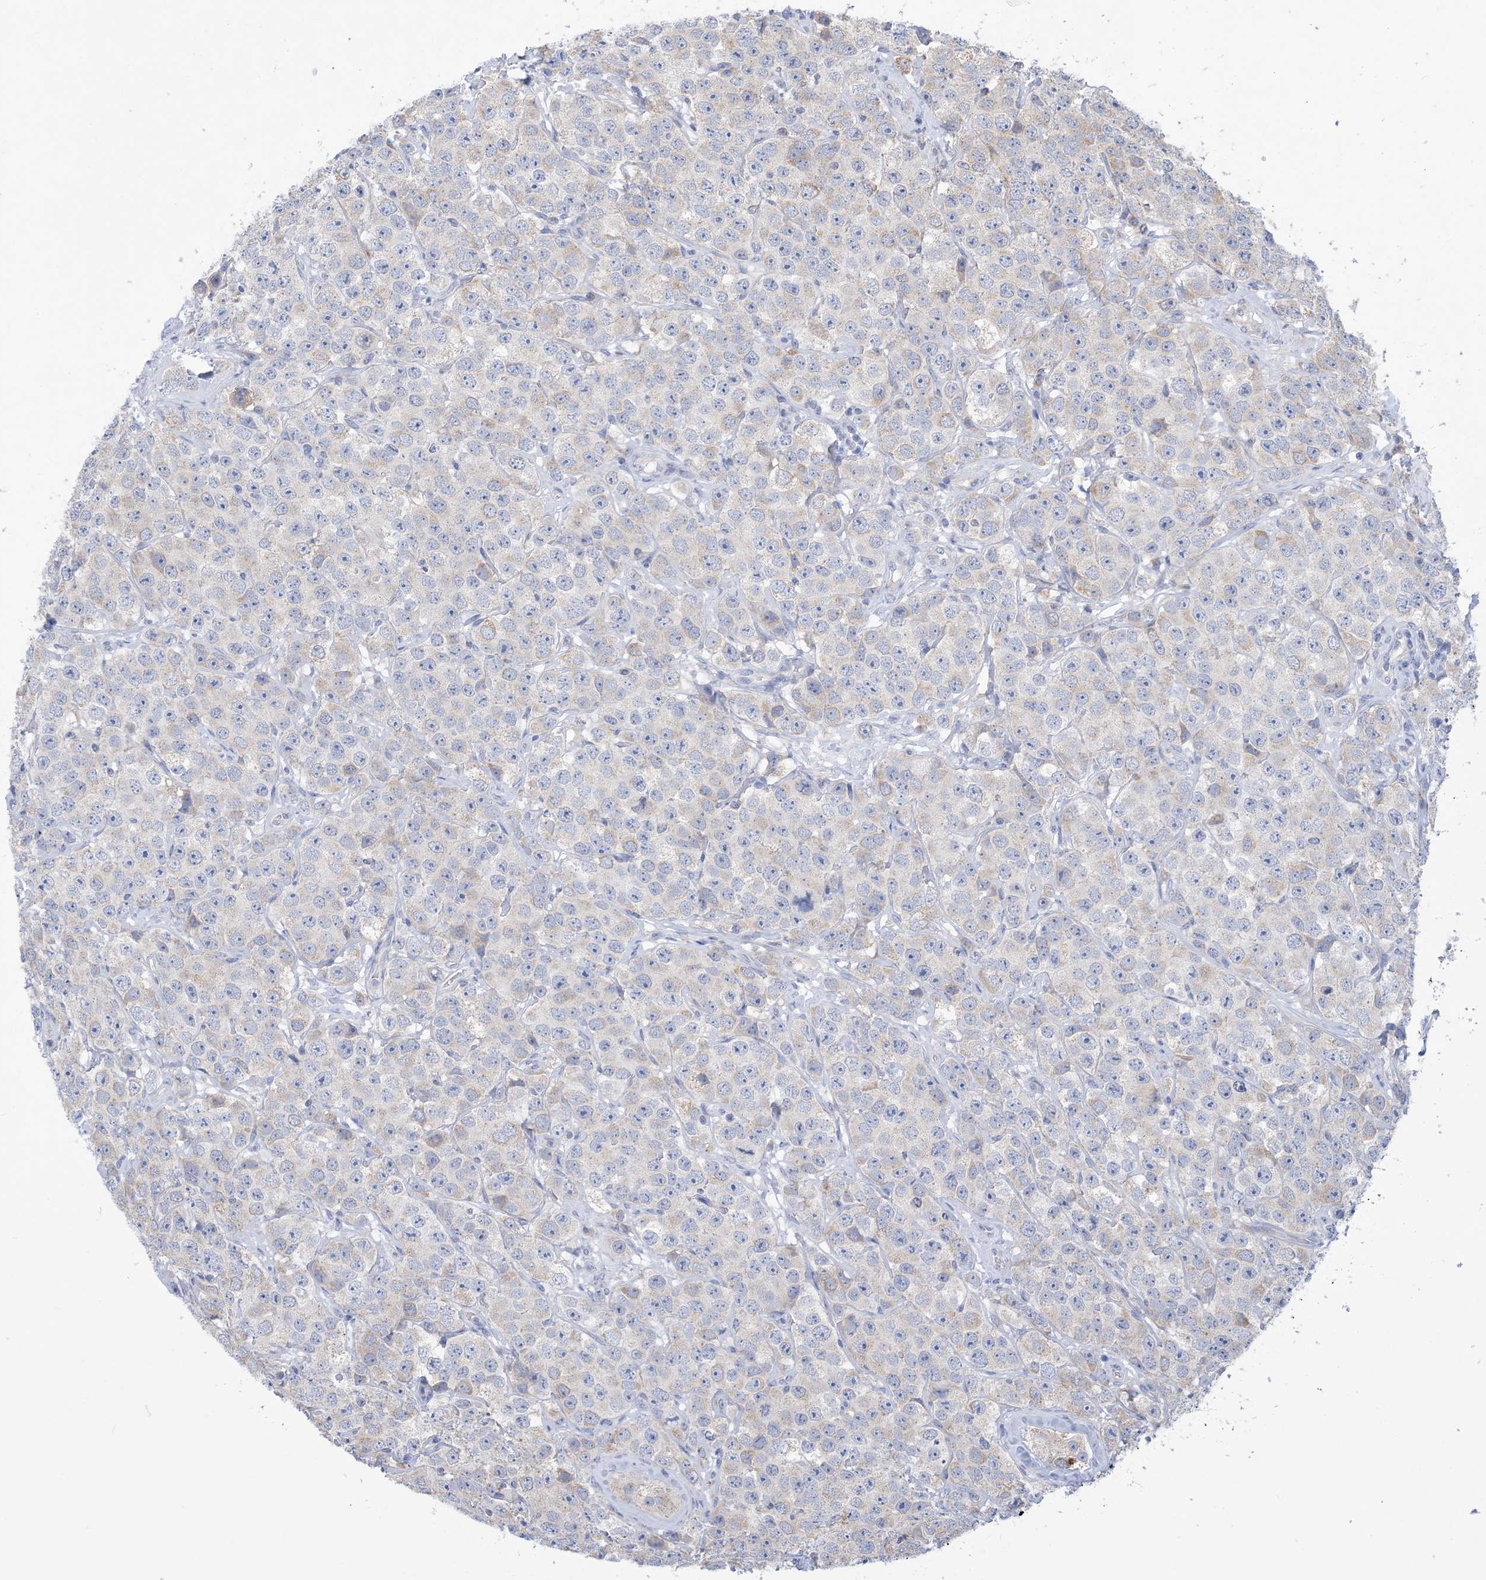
{"staining": {"intensity": "negative", "quantity": "none", "location": "none"}, "tissue": "testis cancer", "cell_type": "Tumor cells", "image_type": "cancer", "snomed": [{"axis": "morphology", "description": "Seminoma, NOS"}, {"axis": "topography", "description": "Testis"}], "caption": "There is no significant positivity in tumor cells of testis cancer.", "gene": "CLEC16A", "patient": {"sex": "male", "age": 28}}